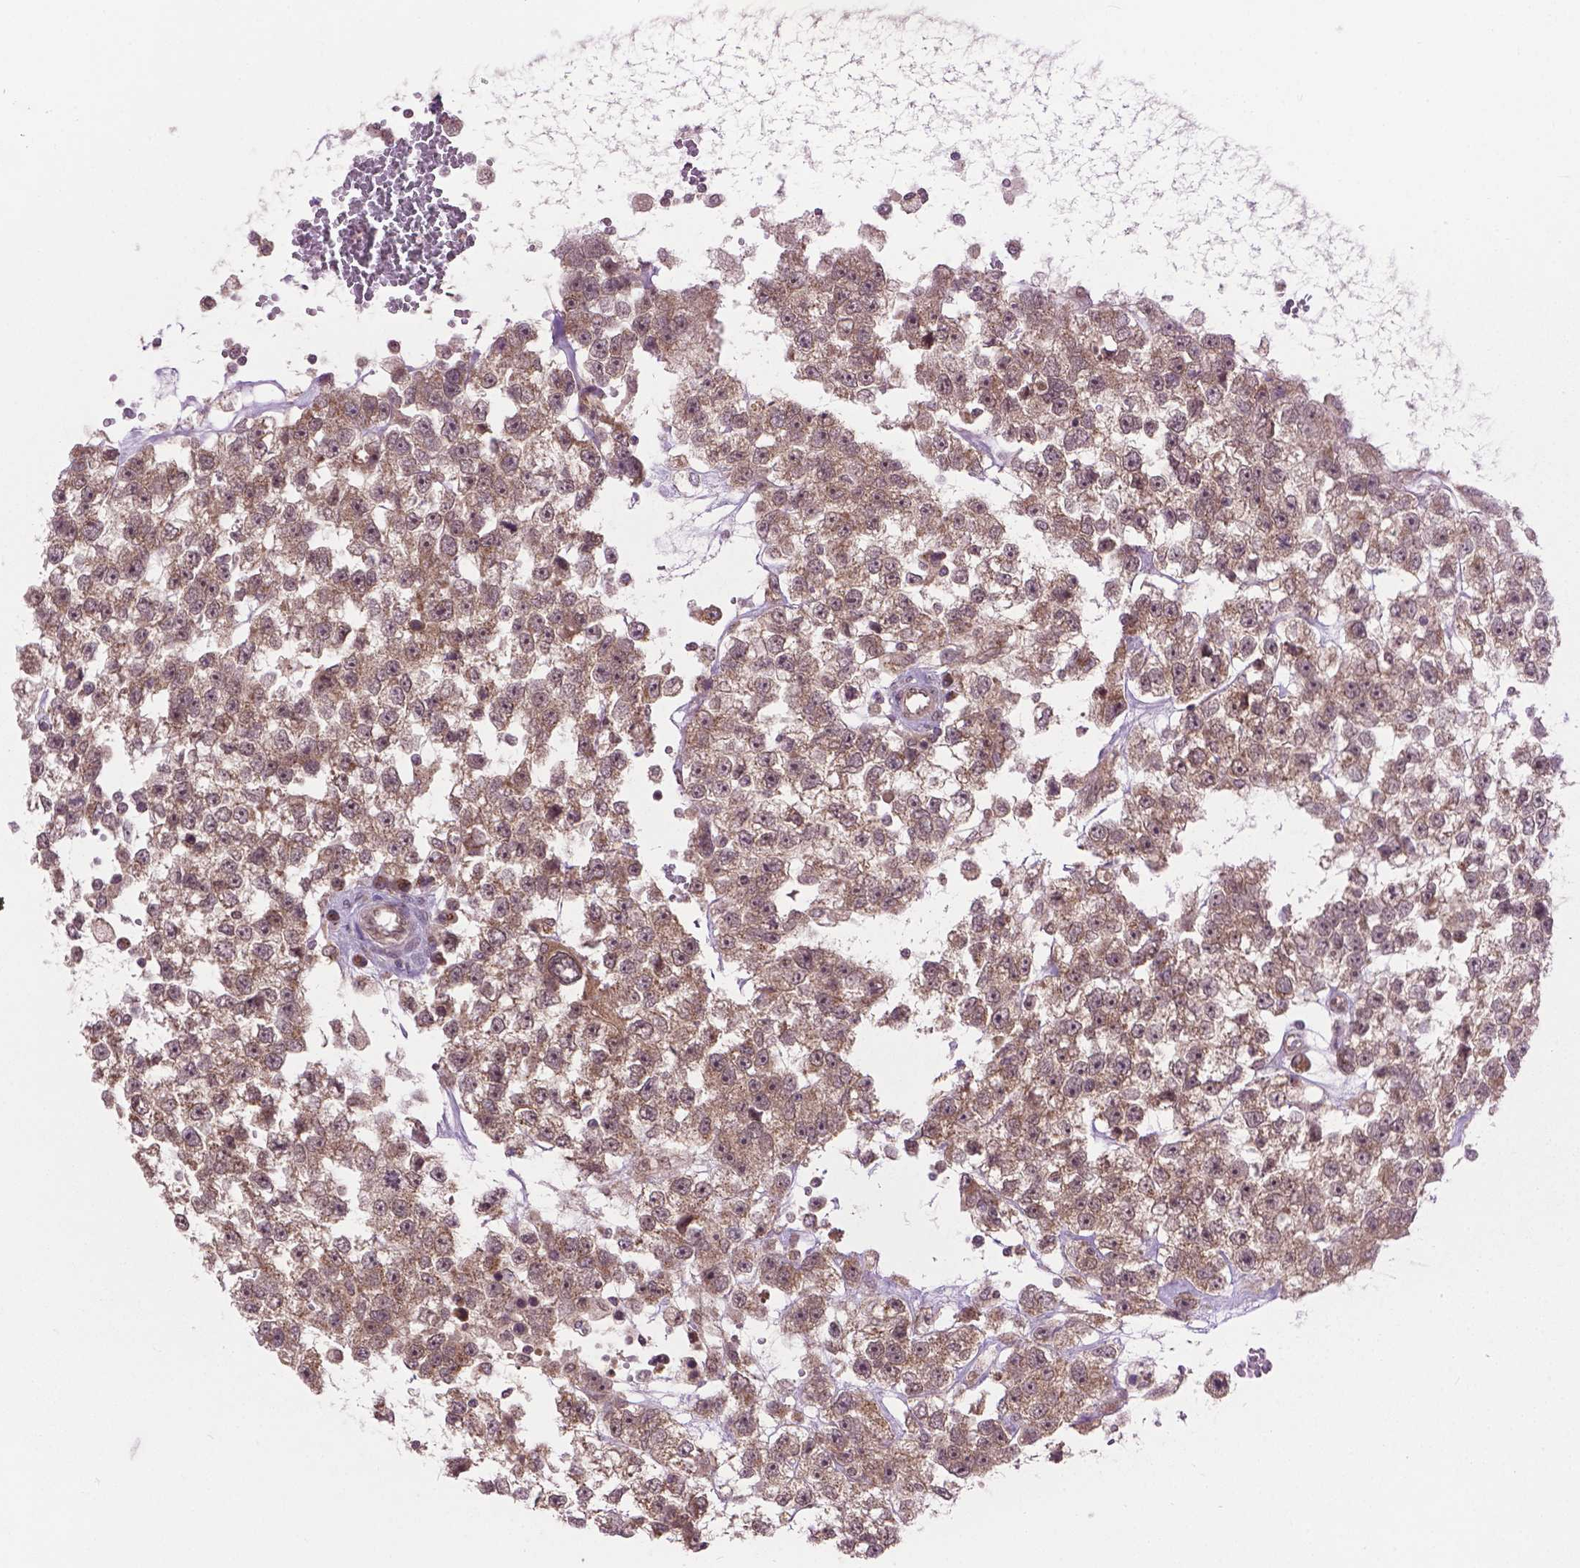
{"staining": {"intensity": "weak", "quantity": ">75%", "location": "cytoplasmic/membranous"}, "tissue": "testis cancer", "cell_type": "Tumor cells", "image_type": "cancer", "snomed": [{"axis": "morphology", "description": "Seminoma, NOS"}, {"axis": "topography", "description": "Testis"}], "caption": "Testis cancer stained with a brown dye reveals weak cytoplasmic/membranous positive expression in approximately >75% of tumor cells.", "gene": "PPP1CB", "patient": {"sex": "male", "age": 34}}